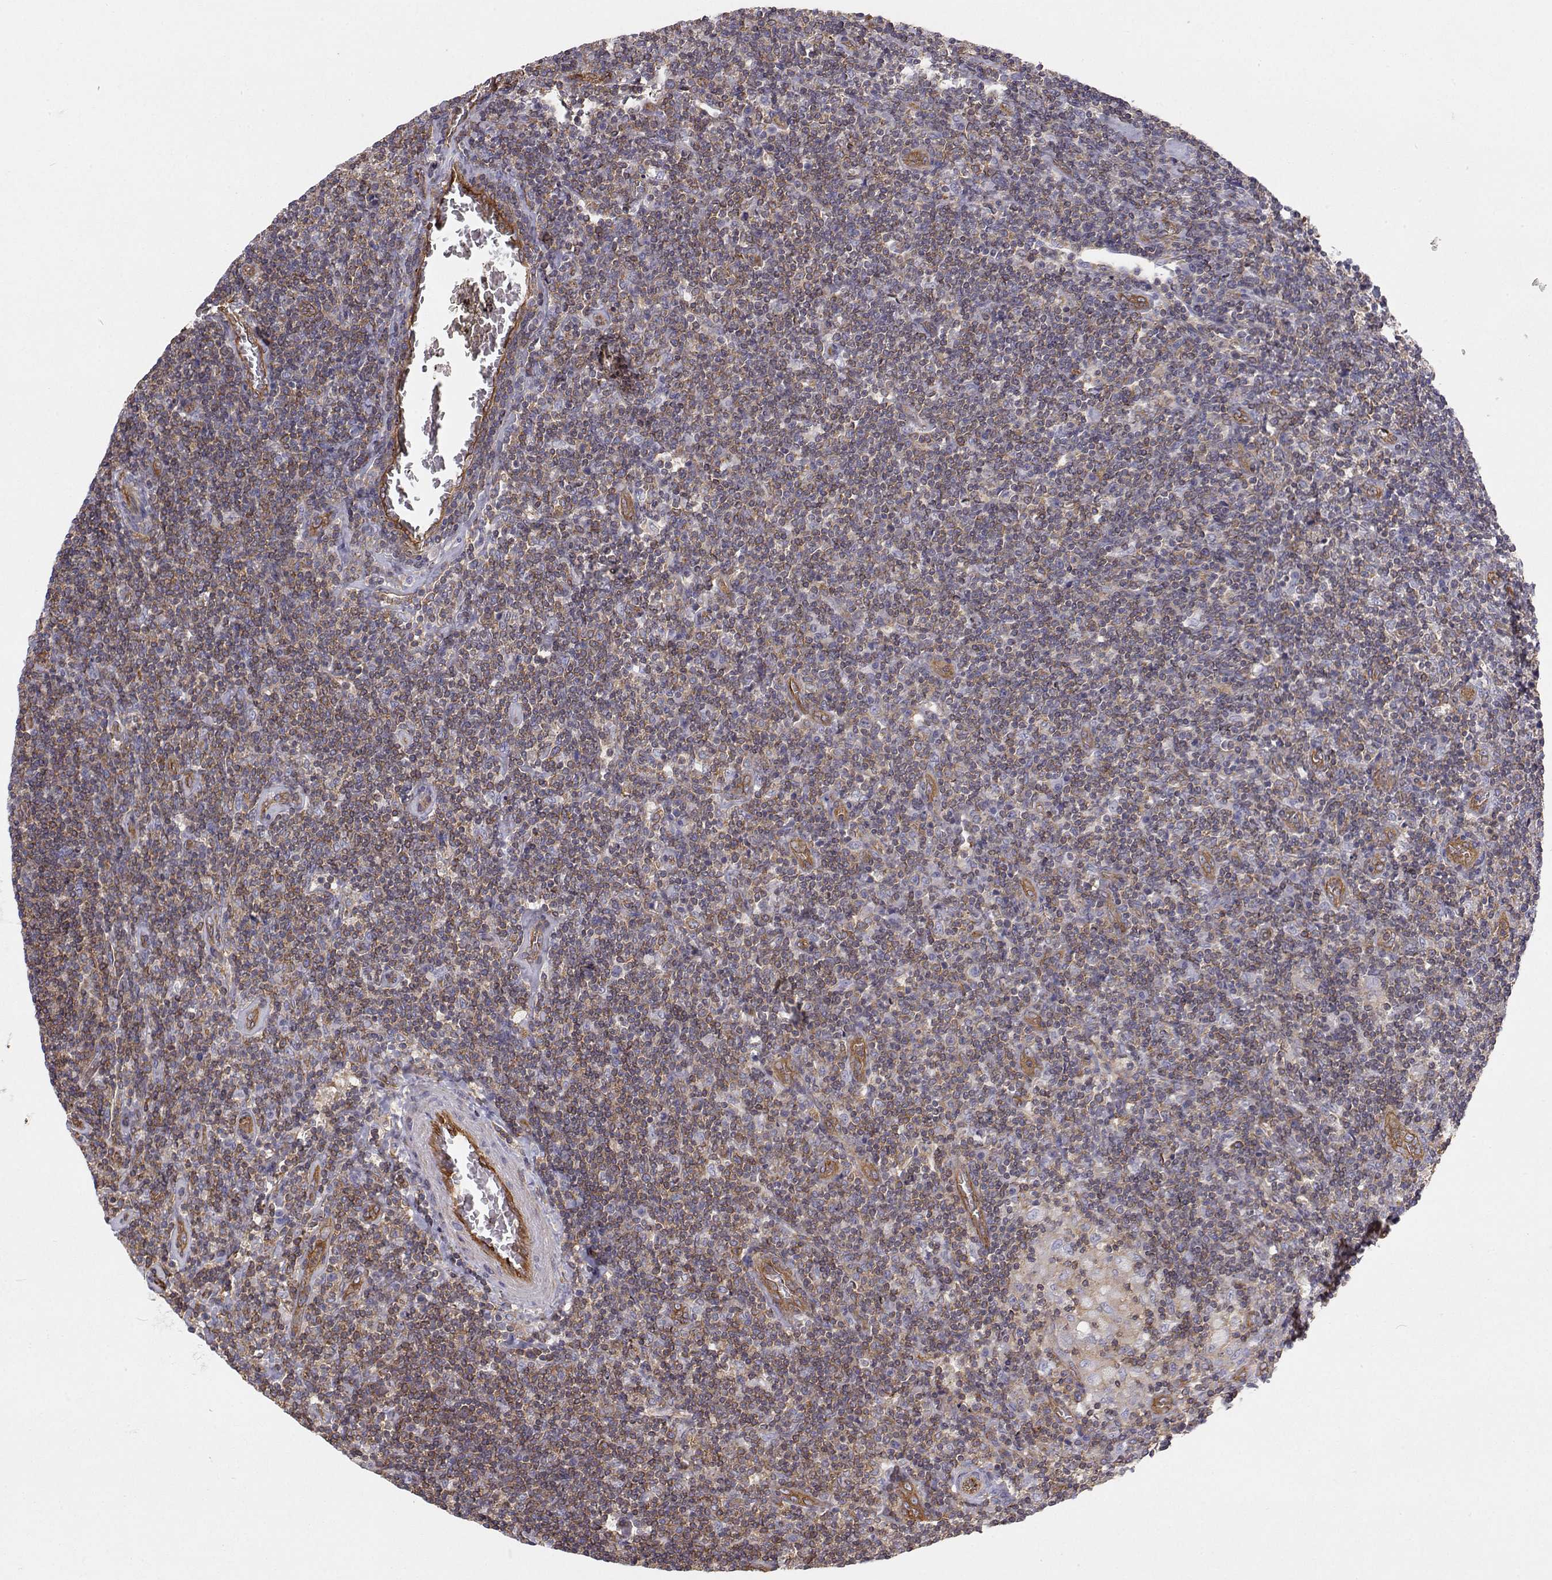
{"staining": {"intensity": "negative", "quantity": "none", "location": "none"}, "tissue": "lymphoma", "cell_type": "Tumor cells", "image_type": "cancer", "snomed": [{"axis": "morphology", "description": "Hodgkin's disease, NOS"}, {"axis": "topography", "description": "Lymph node"}], "caption": "Micrograph shows no significant protein staining in tumor cells of Hodgkin's disease.", "gene": "MYH9", "patient": {"sex": "male", "age": 40}}